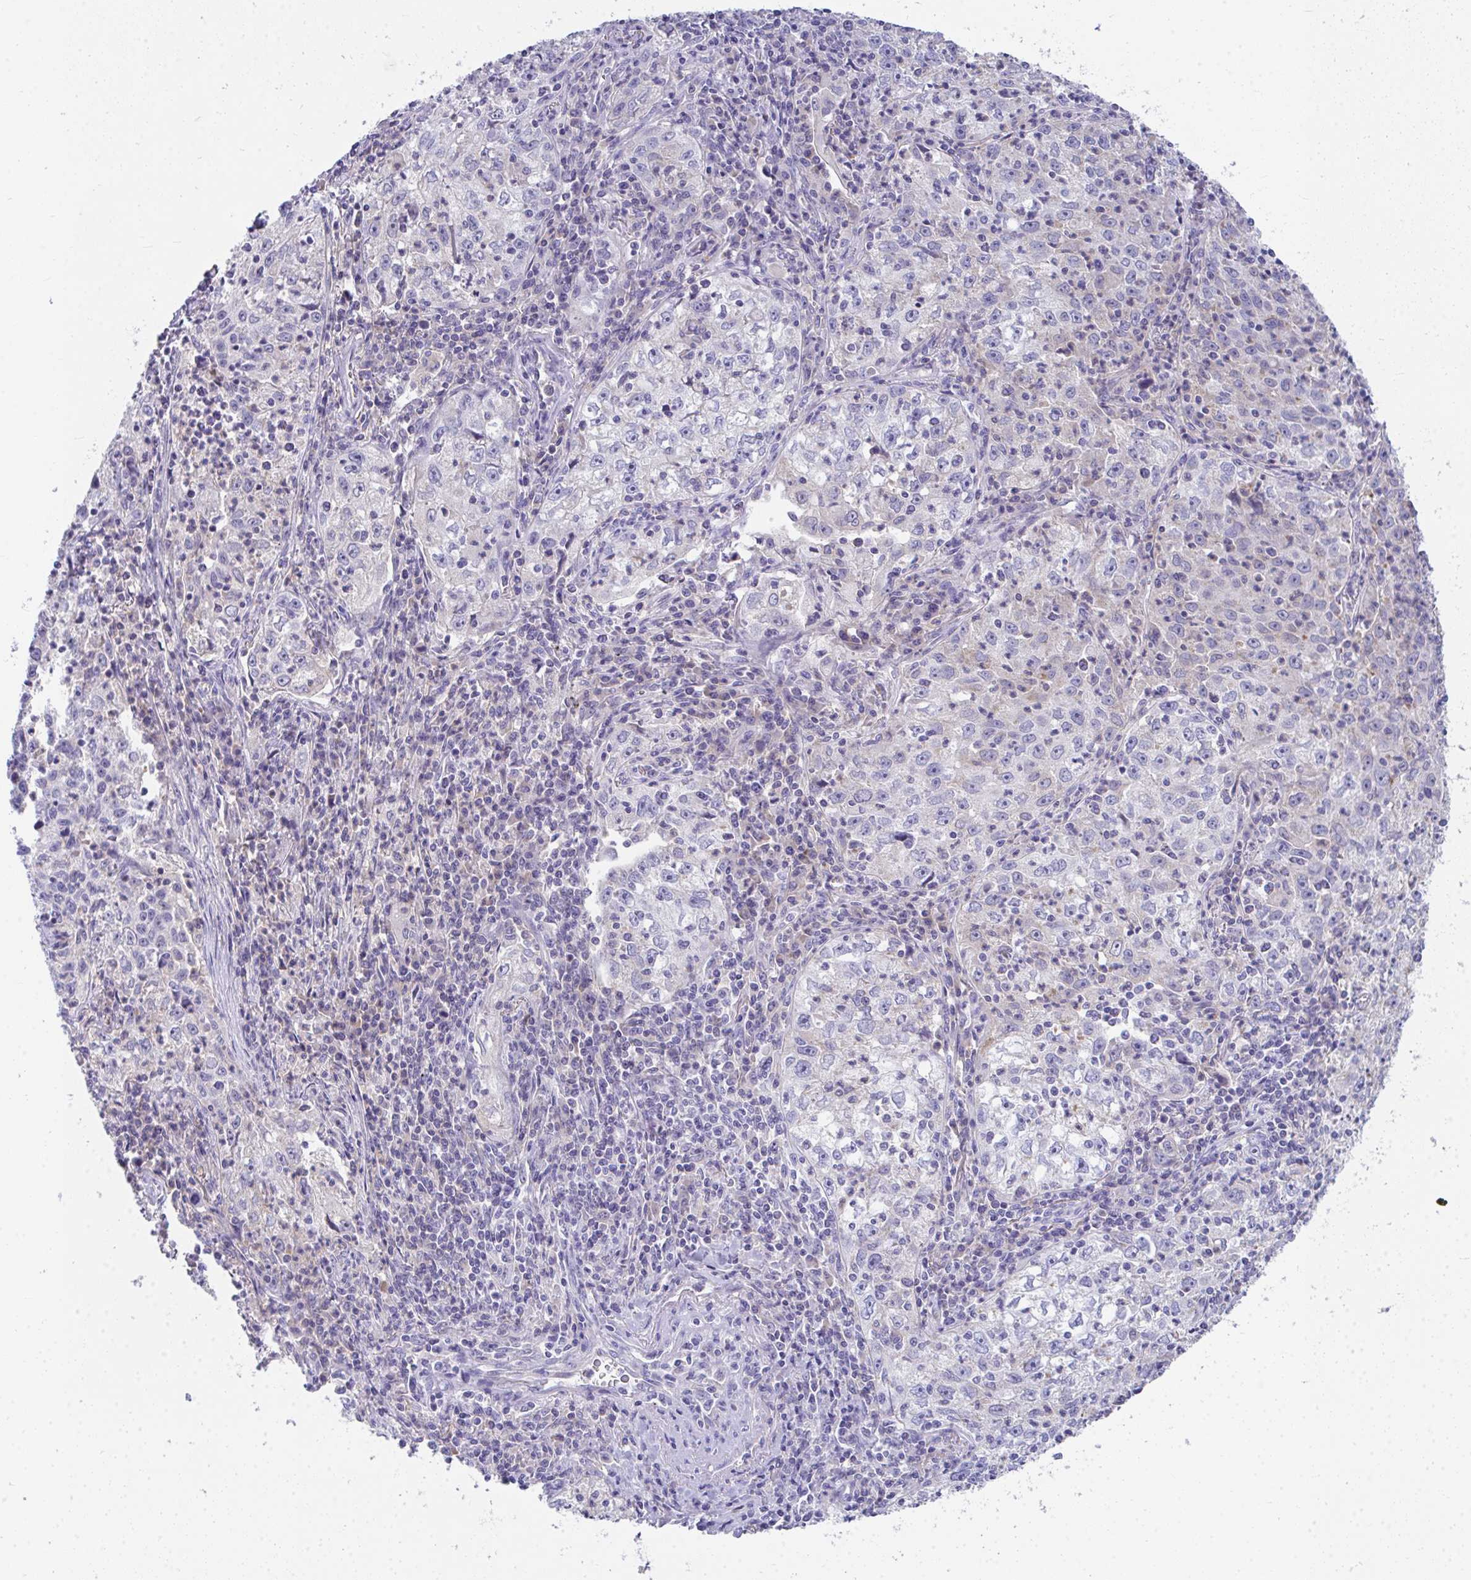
{"staining": {"intensity": "negative", "quantity": "none", "location": "none"}, "tissue": "lung cancer", "cell_type": "Tumor cells", "image_type": "cancer", "snomed": [{"axis": "morphology", "description": "Squamous cell carcinoma, NOS"}, {"axis": "topography", "description": "Lung"}], "caption": "Lung cancer (squamous cell carcinoma) stained for a protein using immunohistochemistry (IHC) demonstrates no staining tumor cells.", "gene": "COA5", "patient": {"sex": "male", "age": 71}}